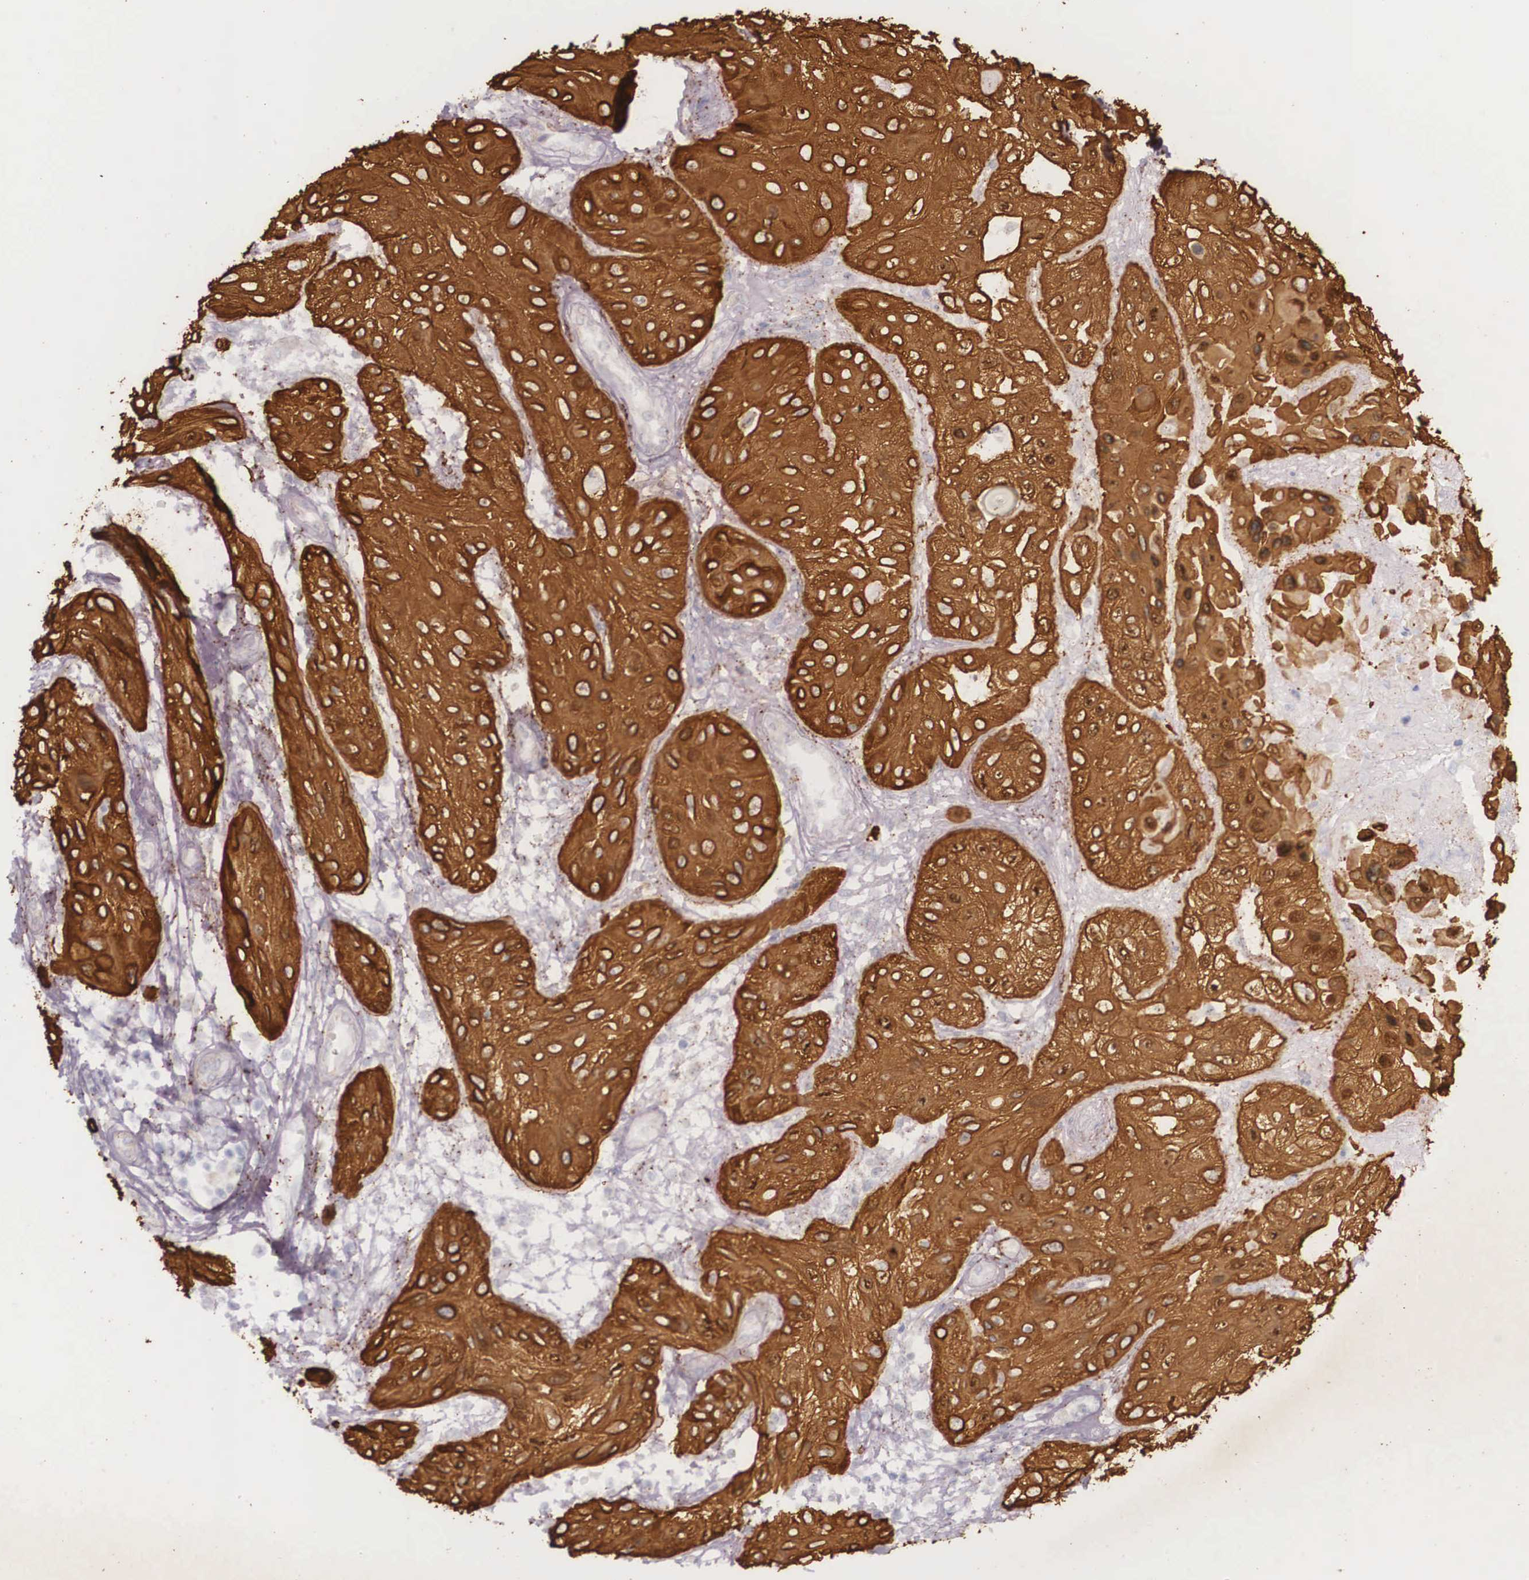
{"staining": {"intensity": "strong", "quantity": ">75%", "location": "cytoplasmic/membranous"}, "tissue": "skin cancer", "cell_type": "Tumor cells", "image_type": "cancer", "snomed": [{"axis": "morphology", "description": "Squamous cell carcinoma, NOS"}, {"axis": "topography", "description": "Skin"}, {"axis": "topography", "description": "Anal"}], "caption": "Immunohistochemistry (IHC) of skin cancer (squamous cell carcinoma) reveals high levels of strong cytoplasmic/membranous expression in approximately >75% of tumor cells. Using DAB (3,3'-diaminobenzidine) (brown) and hematoxylin (blue) stains, captured at high magnification using brightfield microscopy.", "gene": "KRT14", "patient": {"sex": "male", "age": 61}}